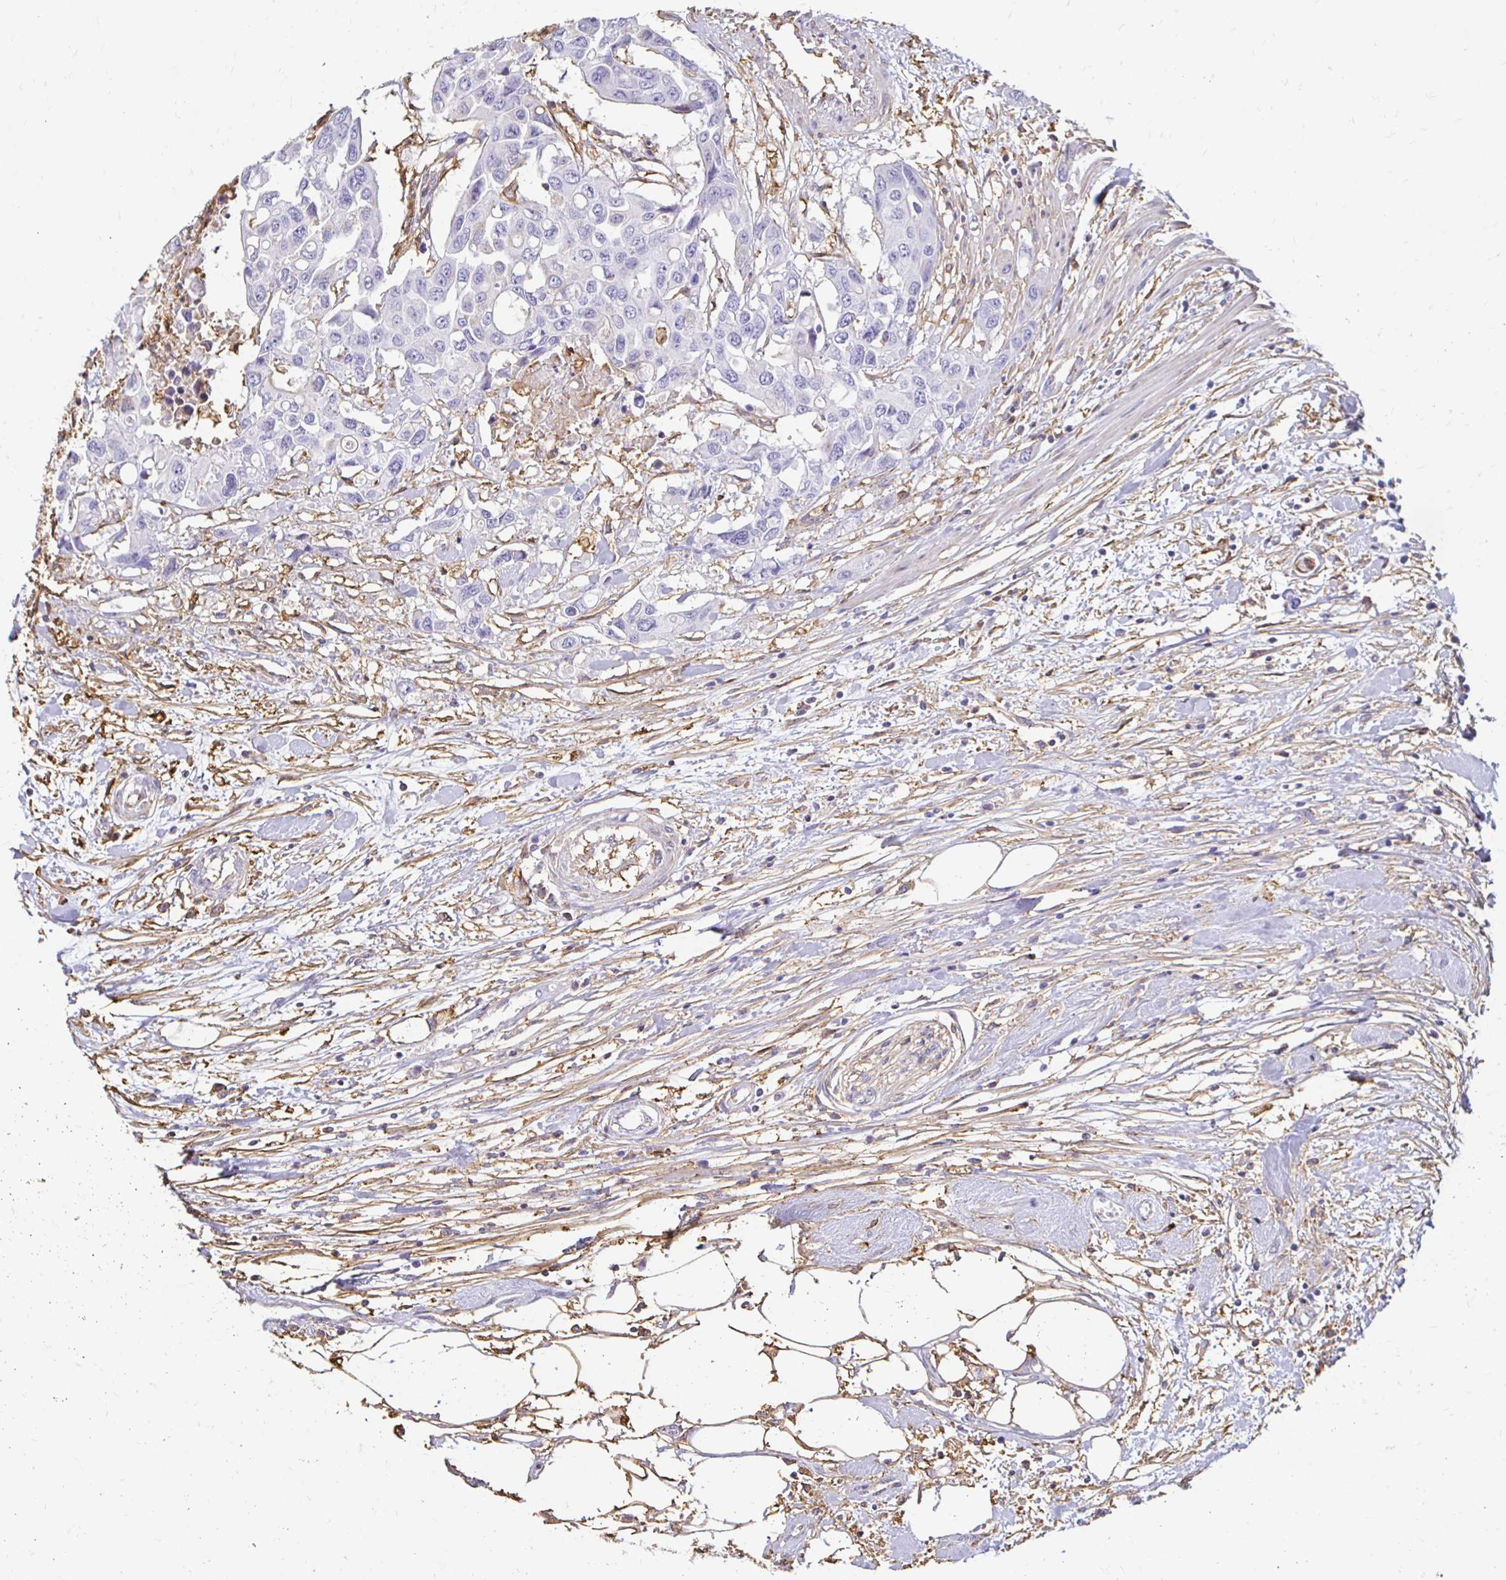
{"staining": {"intensity": "negative", "quantity": "none", "location": "none"}, "tissue": "colorectal cancer", "cell_type": "Tumor cells", "image_type": "cancer", "snomed": [{"axis": "morphology", "description": "Adenocarcinoma, NOS"}, {"axis": "topography", "description": "Colon"}], "caption": "DAB immunohistochemical staining of human colorectal adenocarcinoma exhibits no significant expression in tumor cells.", "gene": "TAS1R3", "patient": {"sex": "male", "age": 77}}